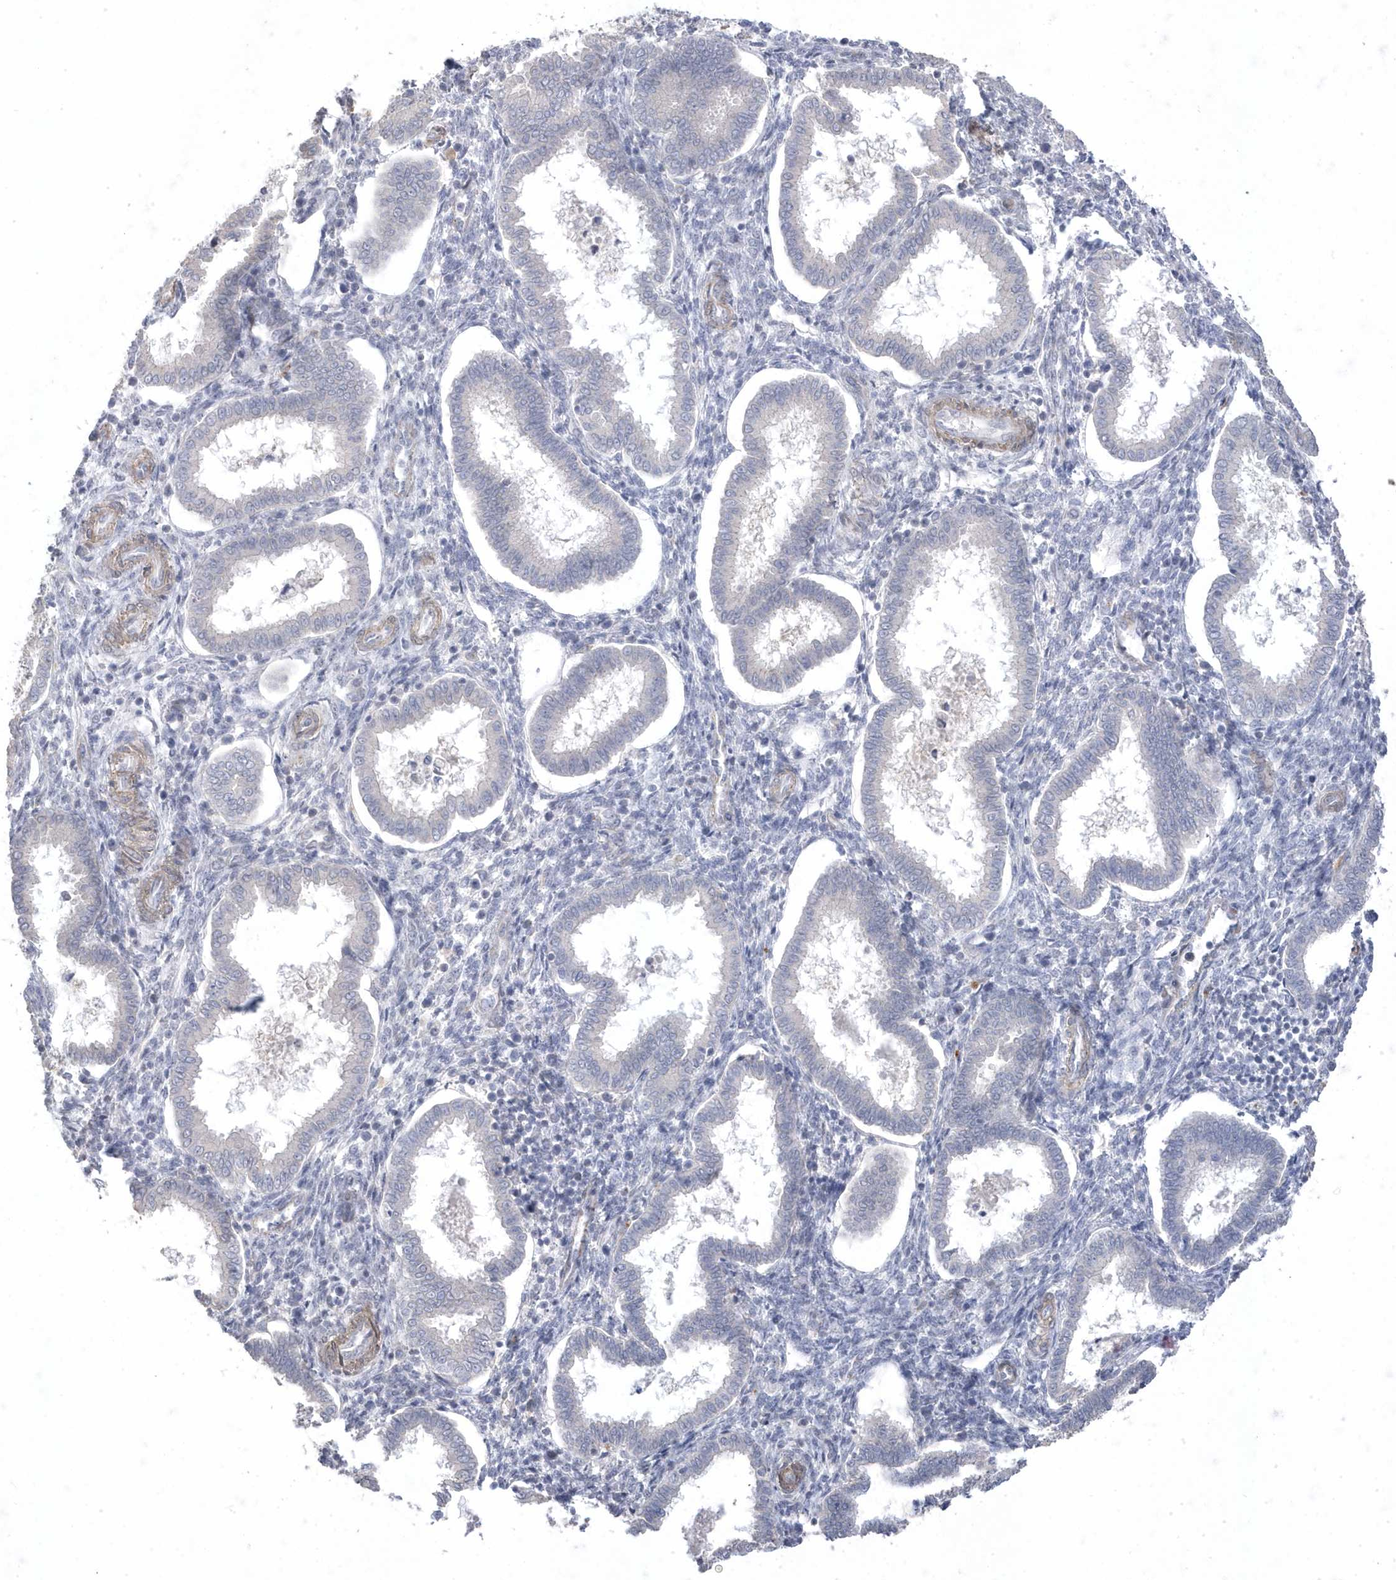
{"staining": {"intensity": "negative", "quantity": "none", "location": "none"}, "tissue": "endometrium", "cell_type": "Cells in endometrial stroma", "image_type": "normal", "snomed": [{"axis": "morphology", "description": "Normal tissue, NOS"}, {"axis": "topography", "description": "Endometrium"}], "caption": "Immunohistochemical staining of benign human endometrium demonstrates no significant expression in cells in endometrial stroma. (DAB IHC with hematoxylin counter stain).", "gene": "GTPBP6", "patient": {"sex": "female", "age": 24}}